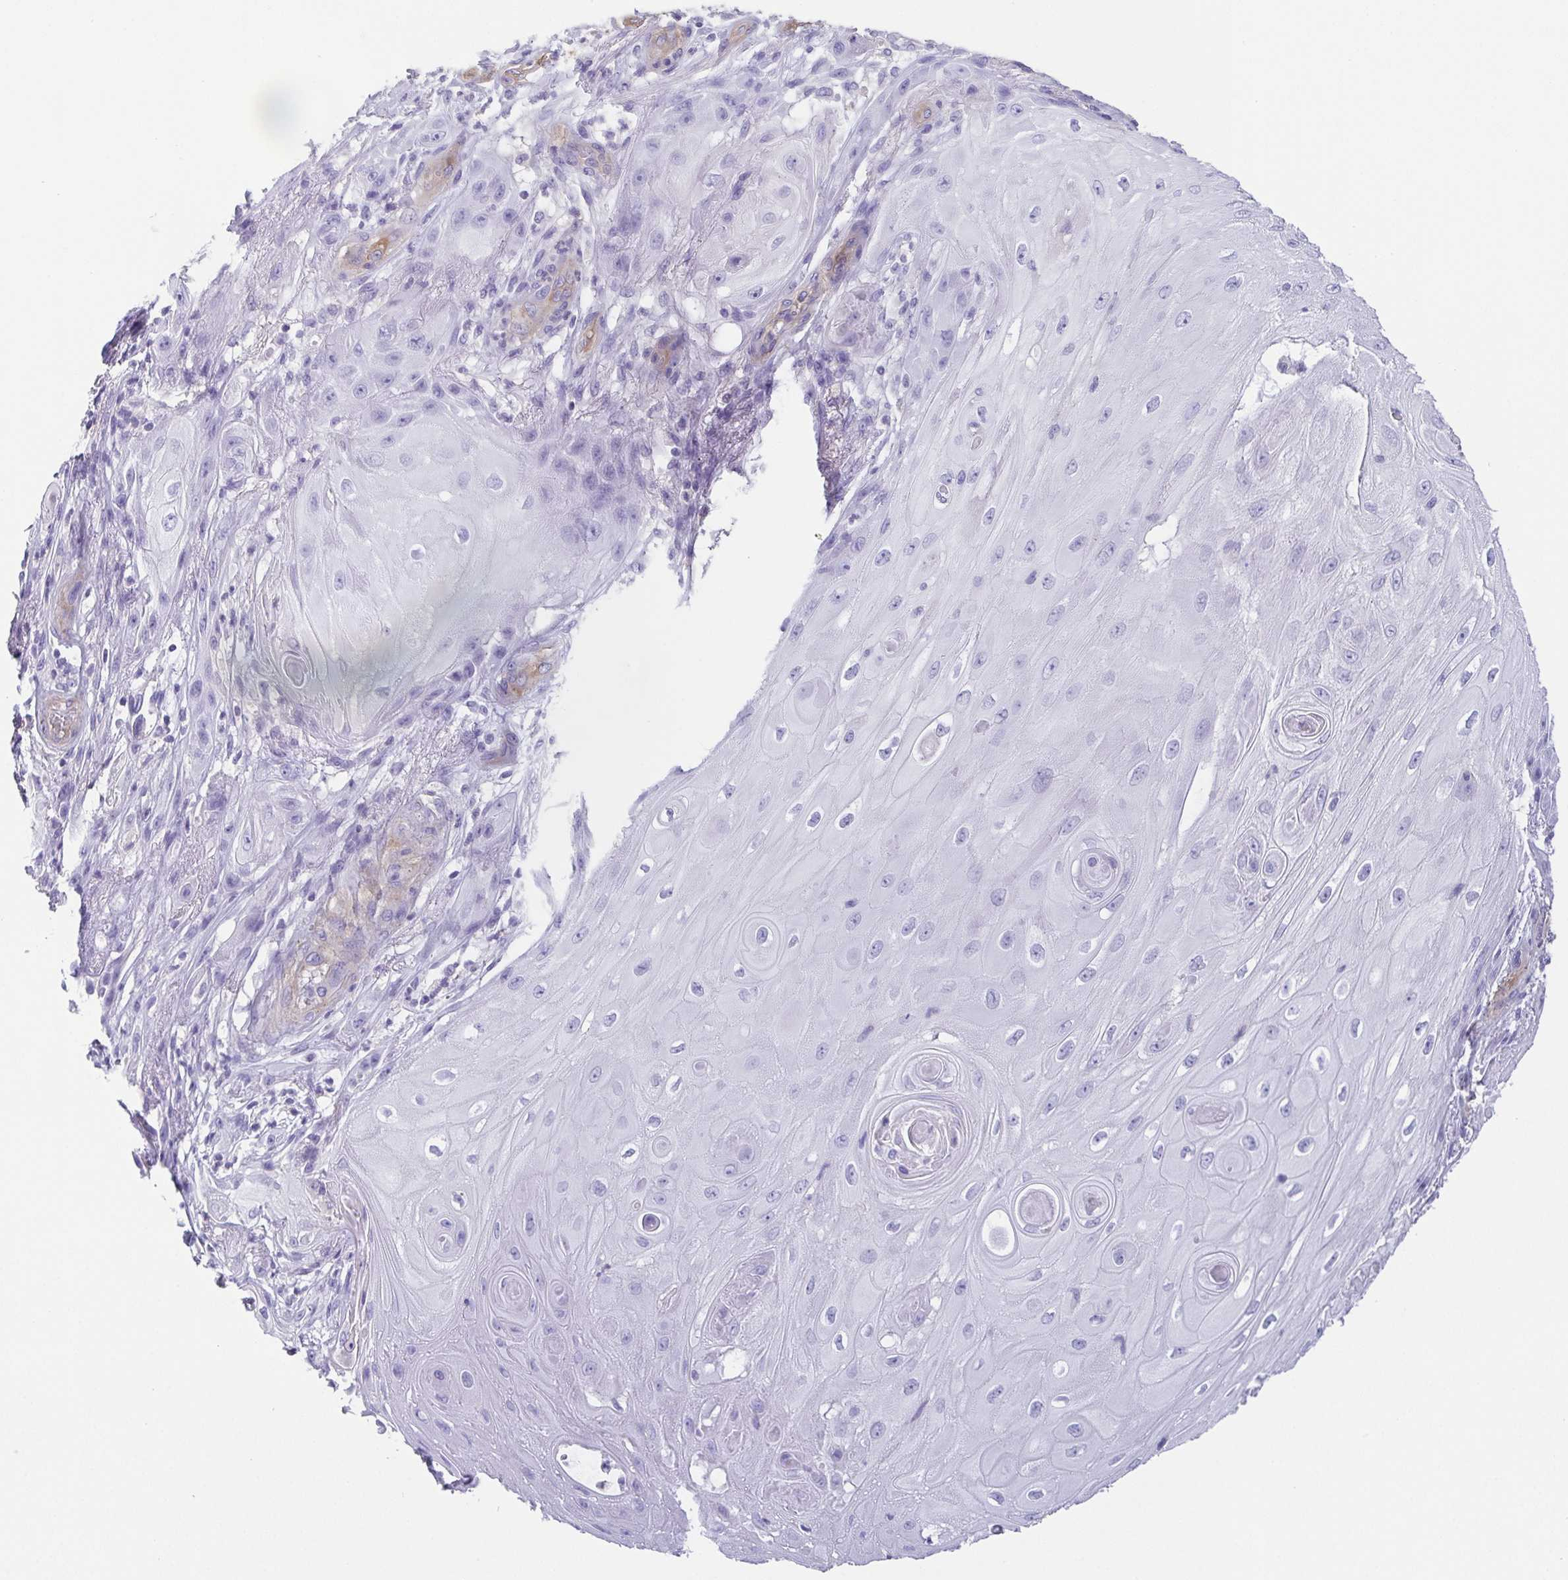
{"staining": {"intensity": "negative", "quantity": "none", "location": "none"}, "tissue": "skin cancer", "cell_type": "Tumor cells", "image_type": "cancer", "snomed": [{"axis": "morphology", "description": "Squamous cell carcinoma, NOS"}, {"axis": "topography", "description": "Skin"}], "caption": "IHC of skin squamous cell carcinoma shows no expression in tumor cells.", "gene": "MYL6", "patient": {"sex": "male", "age": 62}}